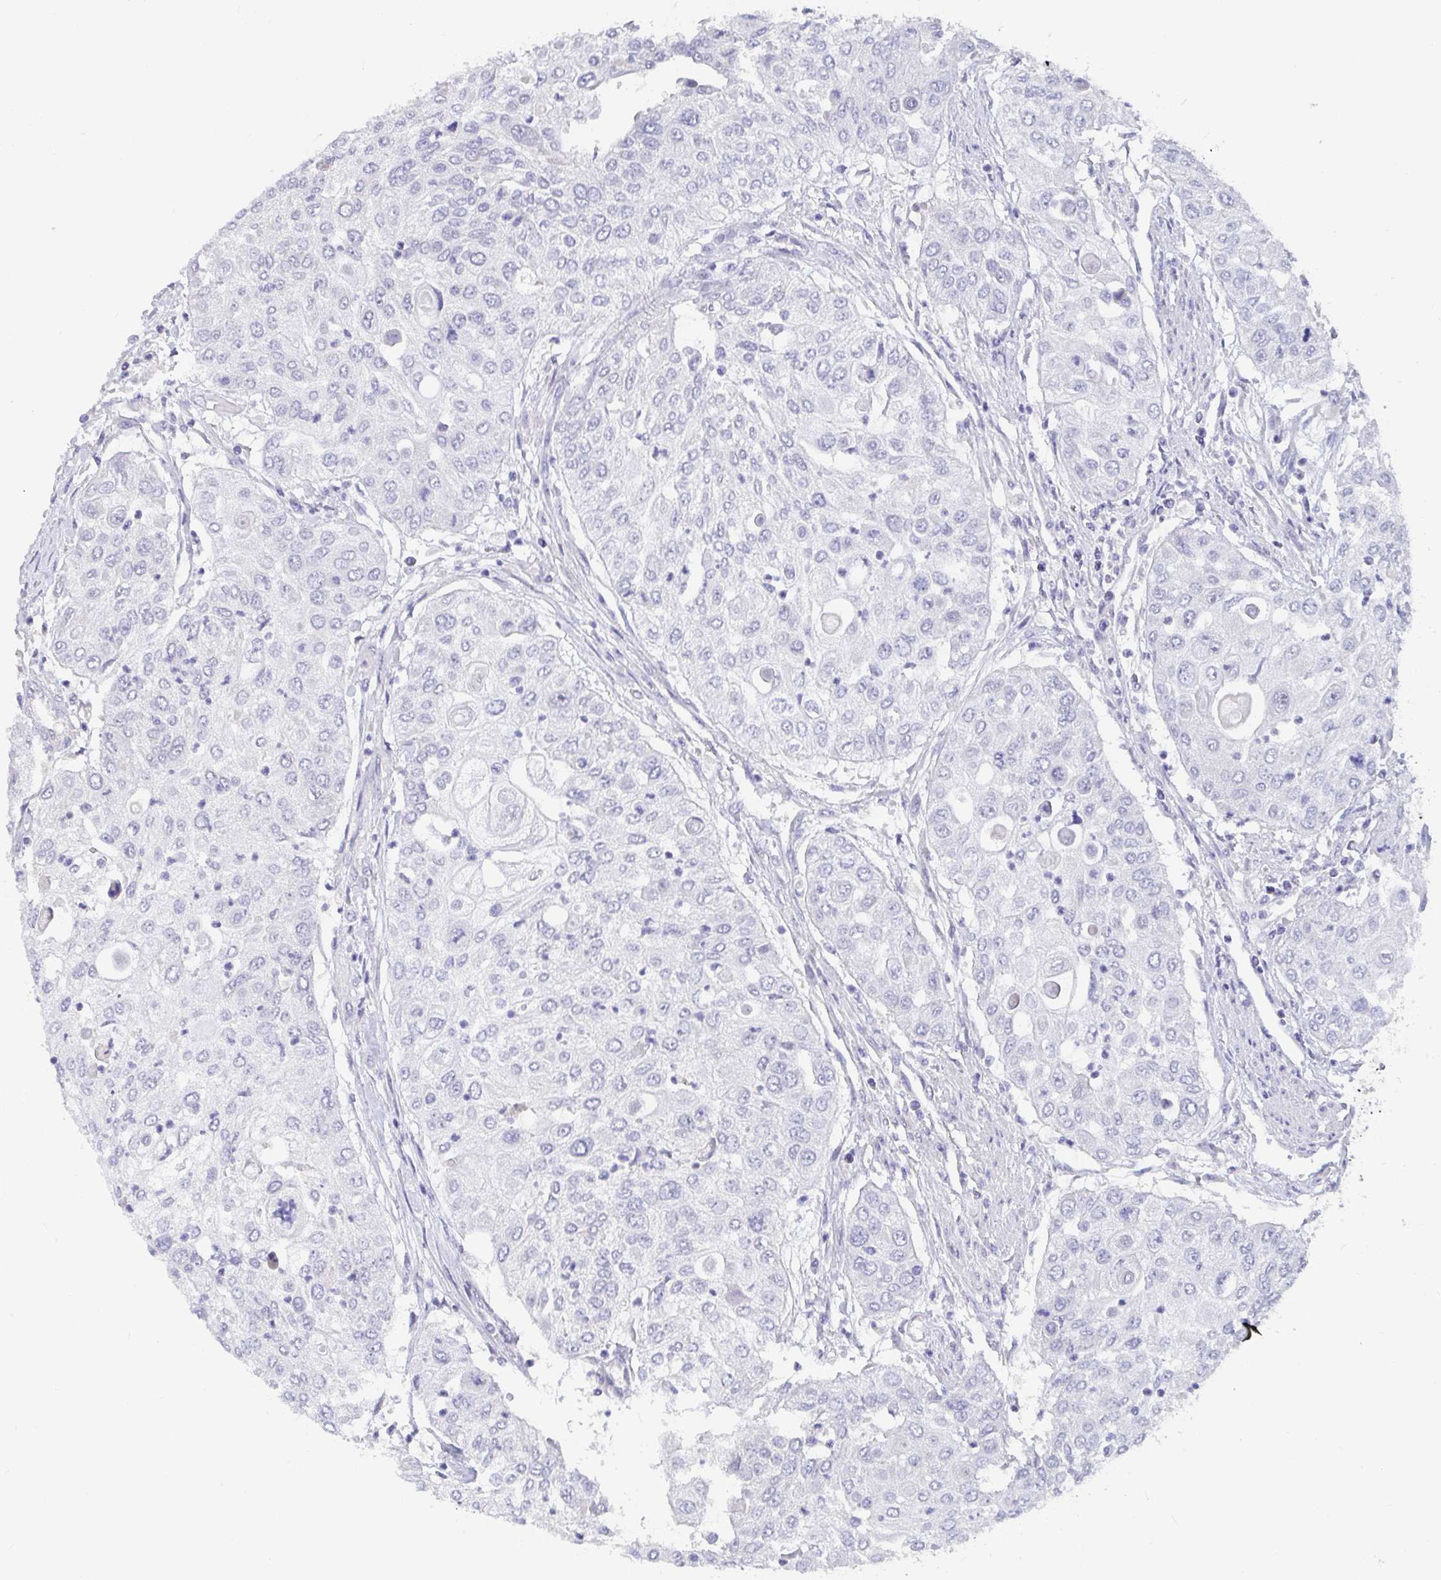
{"staining": {"intensity": "negative", "quantity": "none", "location": "none"}, "tissue": "urothelial cancer", "cell_type": "Tumor cells", "image_type": "cancer", "snomed": [{"axis": "morphology", "description": "Urothelial carcinoma, High grade"}, {"axis": "topography", "description": "Urinary bladder"}], "caption": "A histopathology image of urothelial cancer stained for a protein shows no brown staining in tumor cells.", "gene": "FAM156B", "patient": {"sex": "female", "age": 79}}